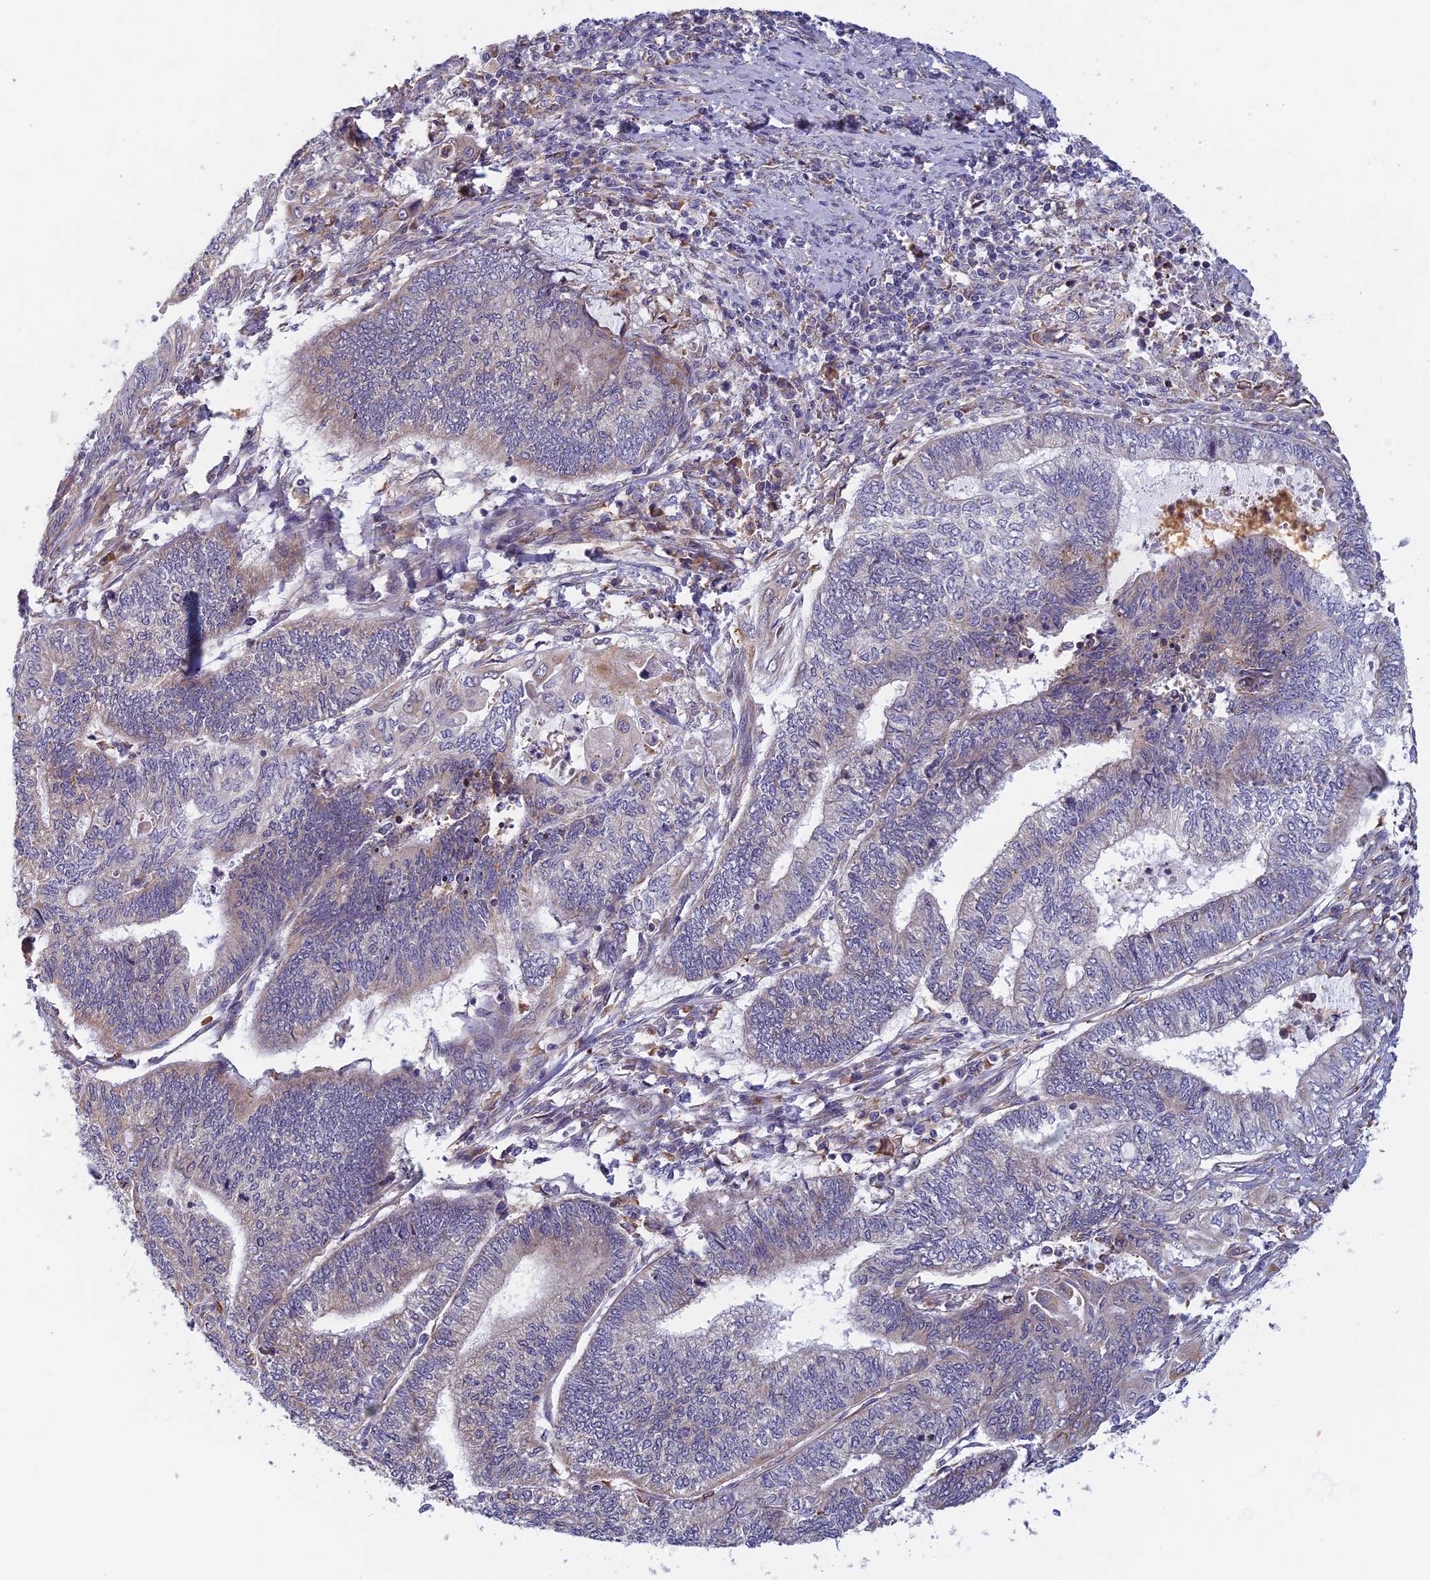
{"staining": {"intensity": "weak", "quantity": "<25%", "location": "cytoplasmic/membranous"}, "tissue": "endometrial cancer", "cell_type": "Tumor cells", "image_type": "cancer", "snomed": [{"axis": "morphology", "description": "Adenocarcinoma, NOS"}, {"axis": "topography", "description": "Uterus"}, {"axis": "topography", "description": "Endometrium"}], "caption": "Endometrial adenocarcinoma was stained to show a protein in brown. There is no significant positivity in tumor cells.", "gene": "DDX51", "patient": {"sex": "female", "age": 70}}